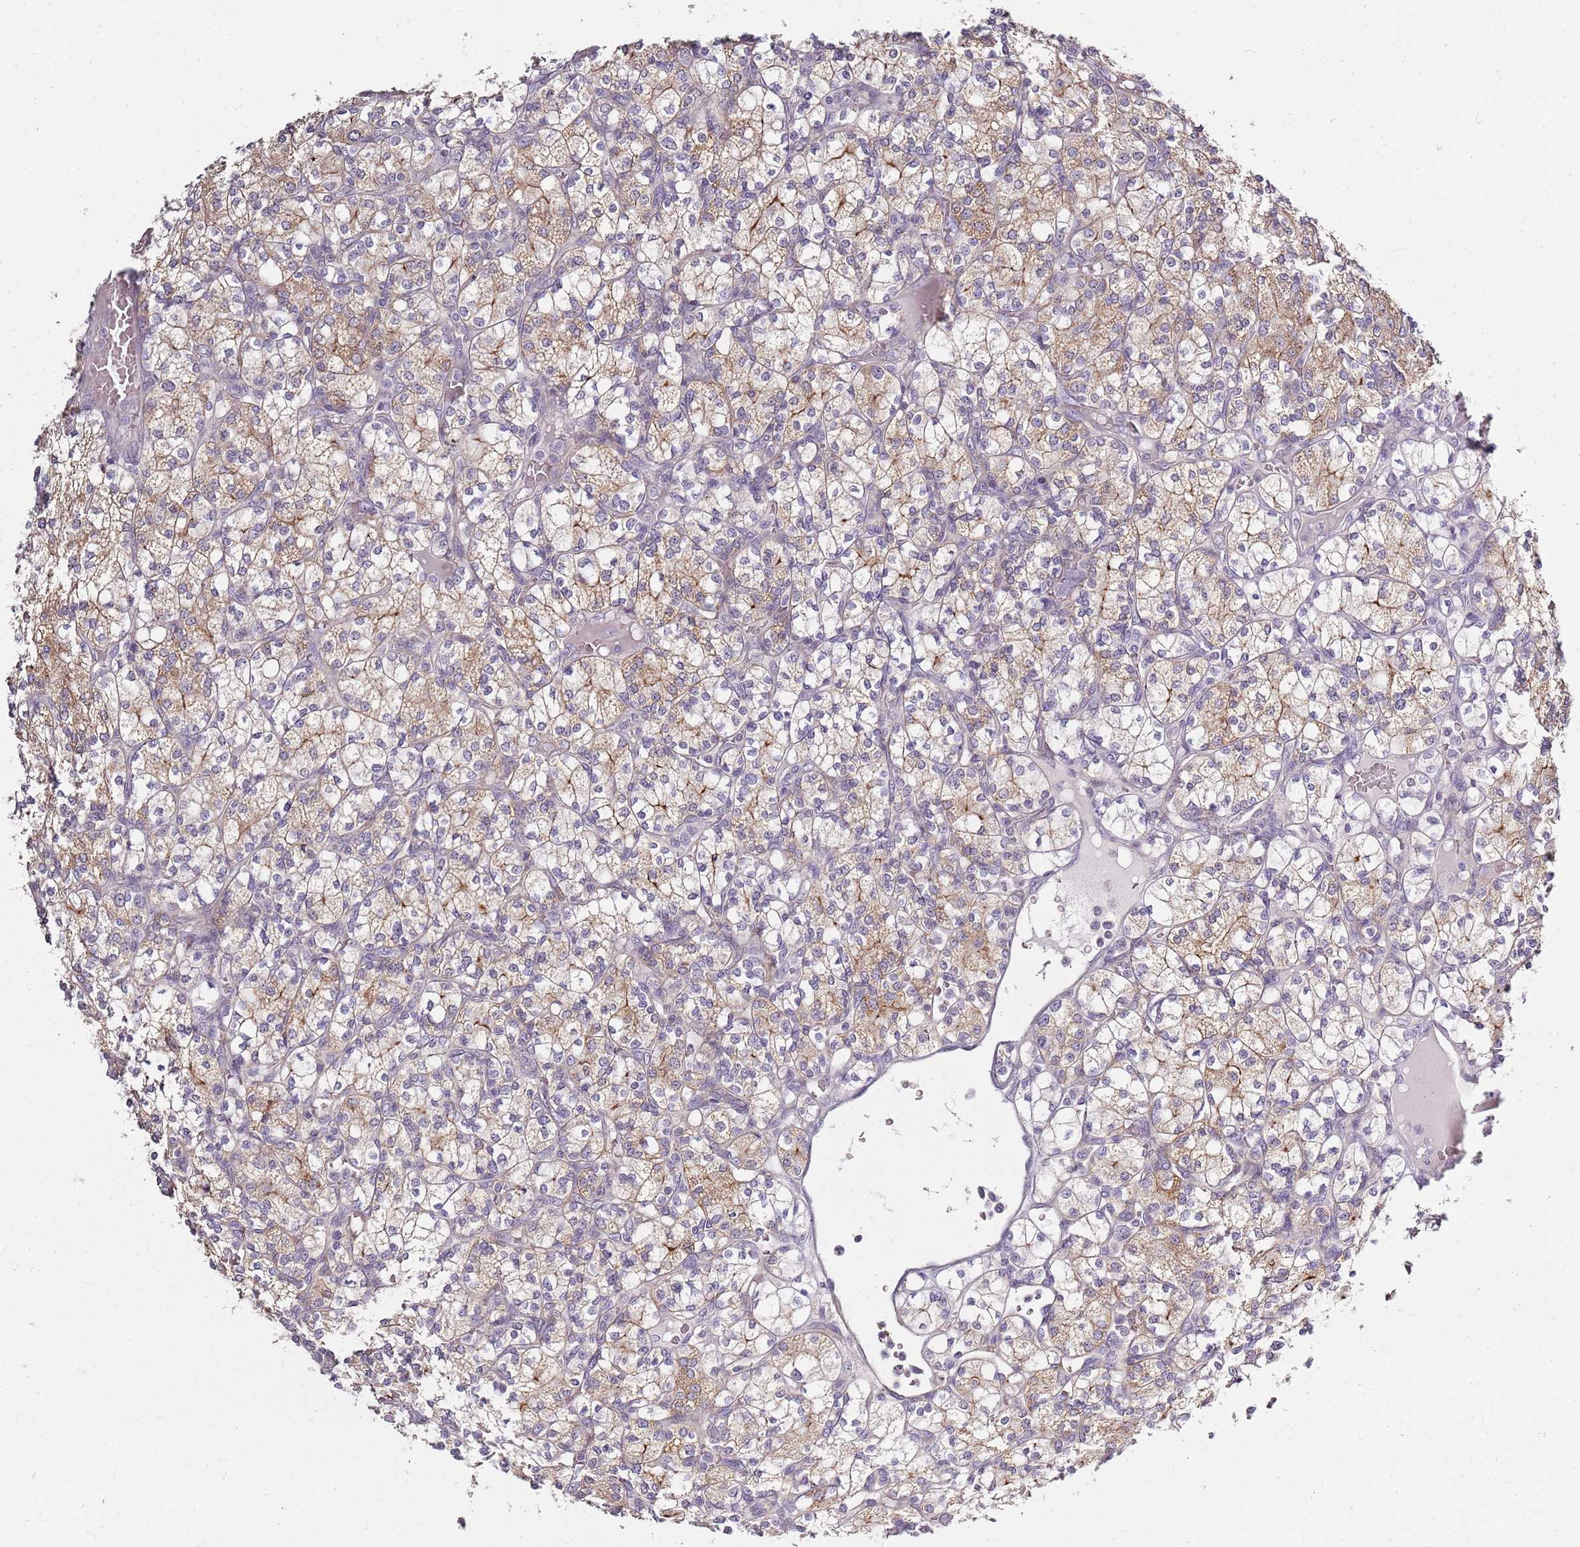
{"staining": {"intensity": "weak", "quantity": "25%-75%", "location": "cytoplasmic/membranous"}, "tissue": "renal cancer", "cell_type": "Tumor cells", "image_type": "cancer", "snomed": [{"axis": "morphology", "description": "Adenocarcinoma, NOS"}, {"axis": "topography", "description": "Kidney"}], "caption": "Brown immunohistochemical staining in renal cancer (adenocarcinoma) reveals weak cytoplasmic/membranous expression in approximately 25%-75% of tumor cells.", "gene": "SYNGR3", "patient": {"sex": "male", "age": 77}}